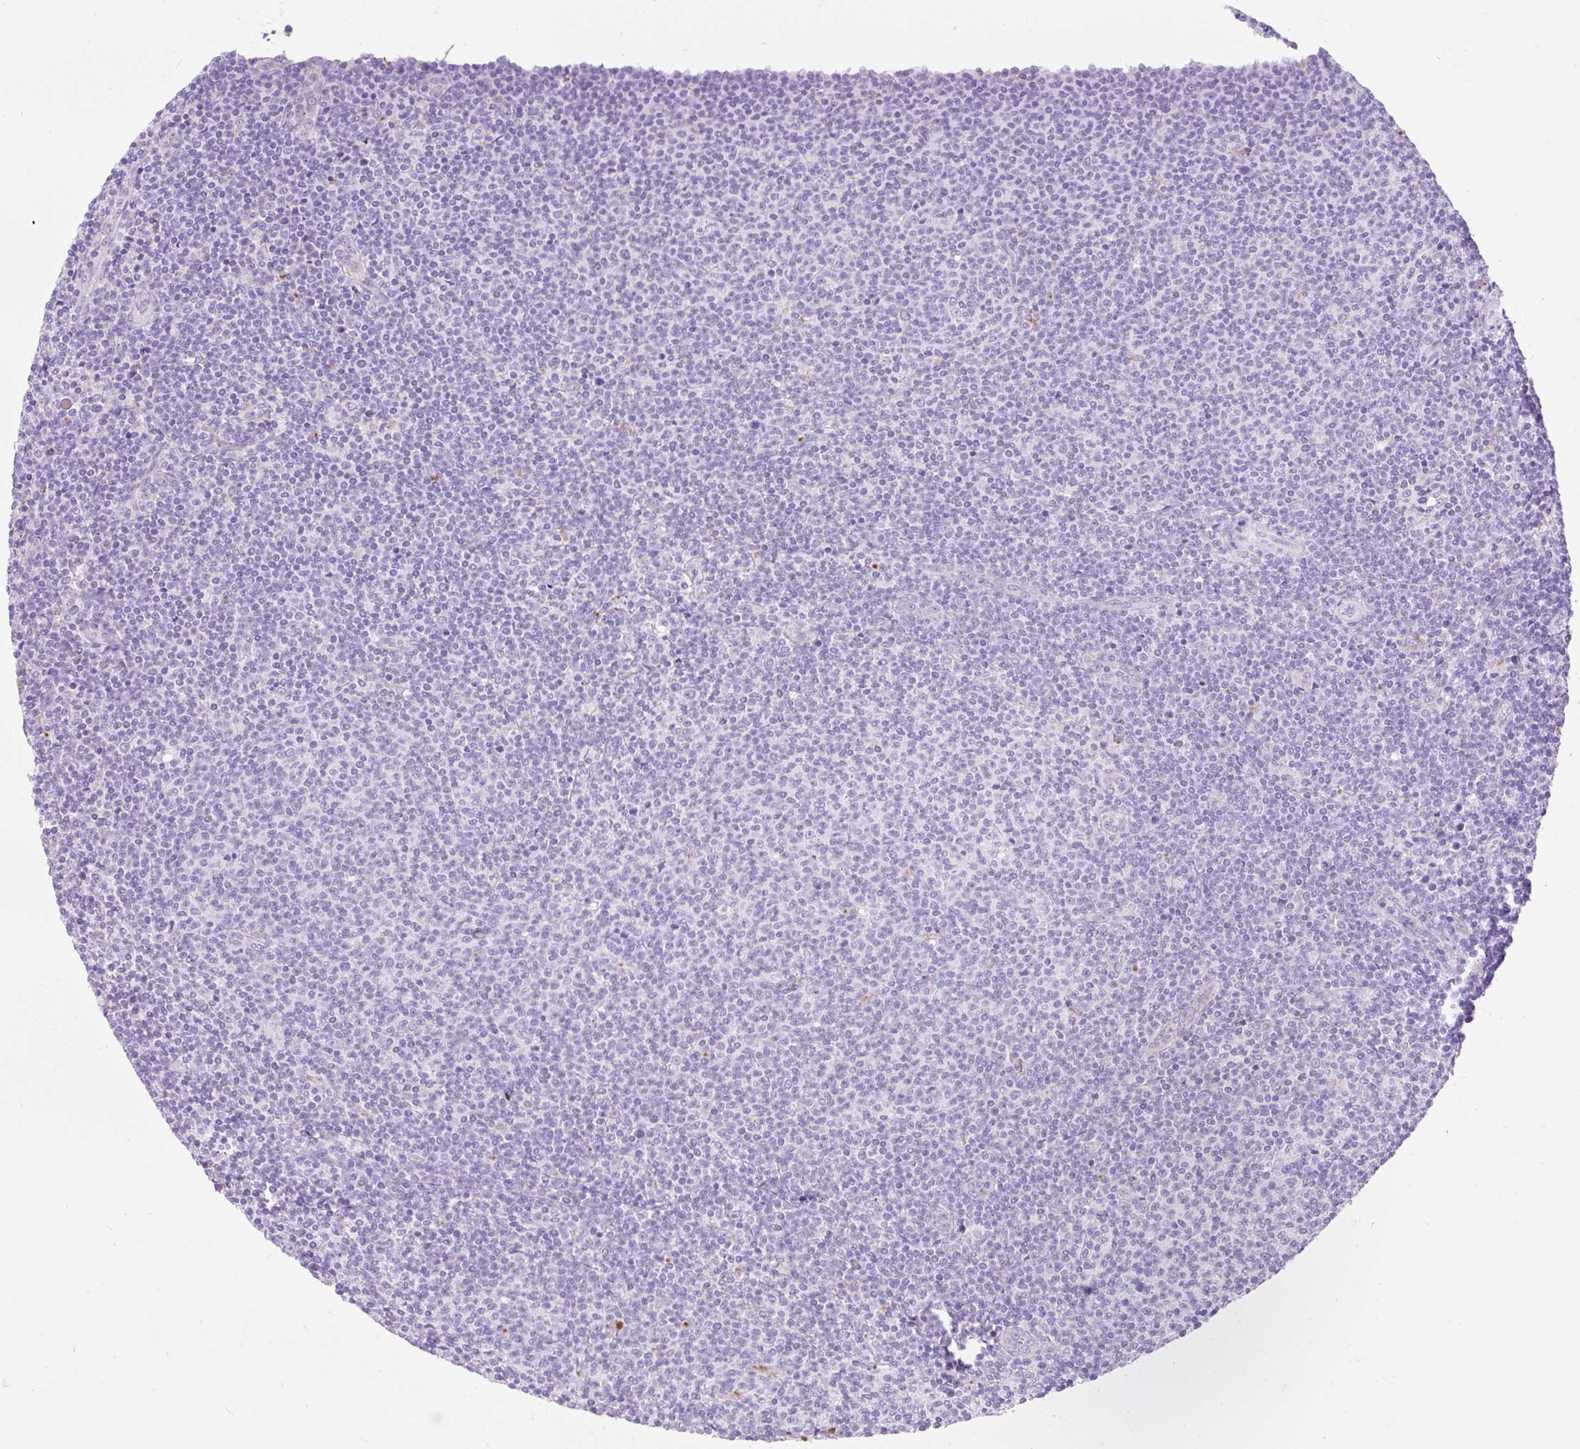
{"staining": {"intensity": "negative", "quantity": "none", "location": "none"}, "tissue": "lymphoma", "cell_type": "Tumor cells", "image_type": "cancer", "snomed": [{"axis": "morphology", "description": "Malignant lymphoma, non-Hodgkin's type, Low grade"}, {"axis": "topography", "description": "Lymph node"}], "caption": "Human lymphoma stained for a protein using IHC shows no positivity in tumor cells.", "gene": "HEXB", "patient": {"sex": "male", "age": 66}}